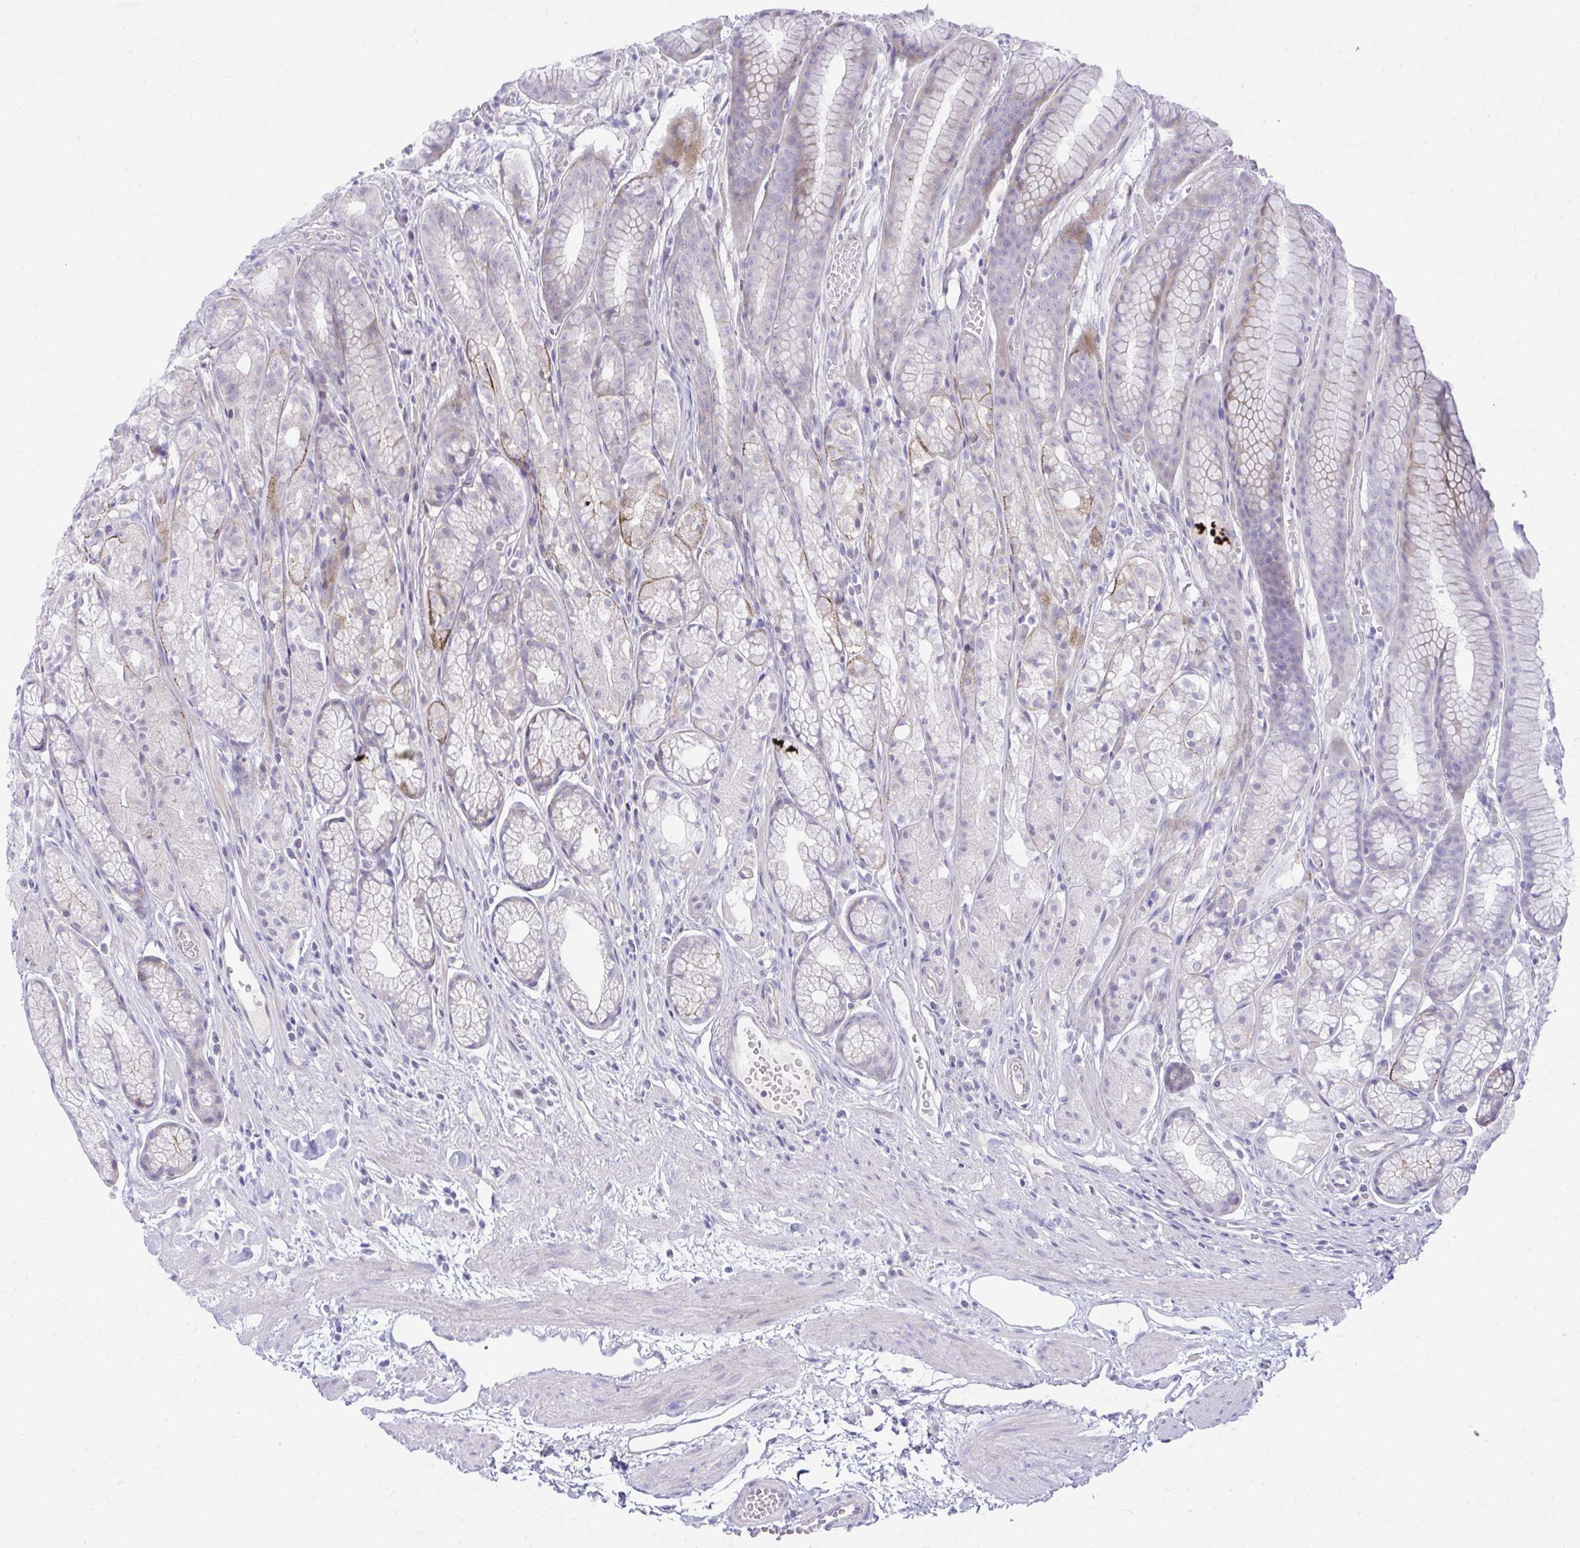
{"staining": {"intensity": "moderate", "quantity": "<25%", "location": "cytoplasmic/membranous"}, "tissue": "stomach", "cell_type": "Glandular cells", "image_type": "normal", "snomed": [{"axis": "morphology", "description": "Normal tissue, NOS"}, {"axis": "topography", "description": "Smooth muscle"}, {"axis": "topography", "description": "Stomach"}], "caption": "Protein expression analysis of normal stomach reveals moderate cytoplasmic/membranous staining in about <25% of glandular cells.", "gene": "MED9", "patient": {"sex": "male", "age": 70}}